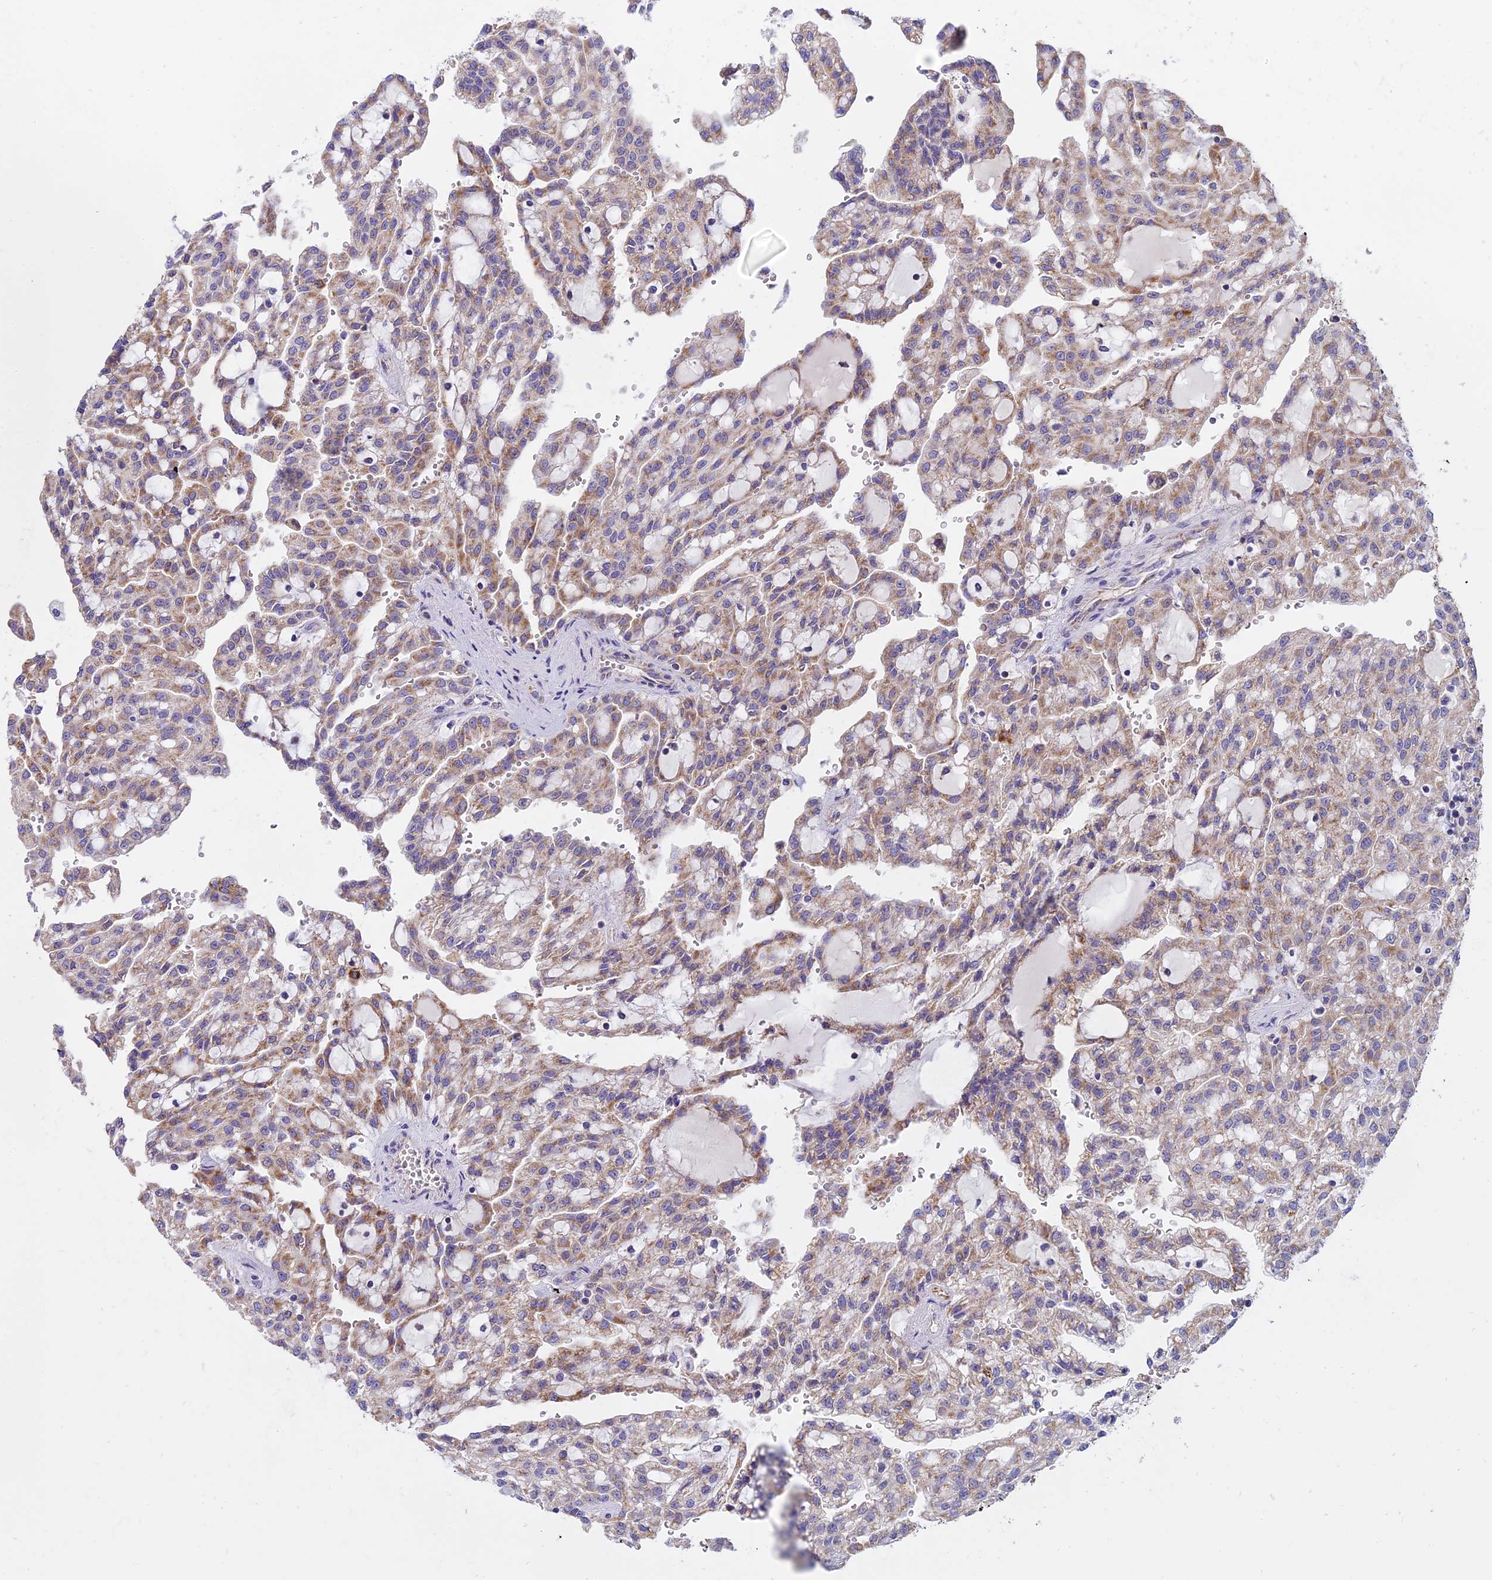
{"staining": {"intensity": "moderate", "quantity": ">75%", "location": "cytoplasmic/membranous"}, "tissue": "renal cancer", "cell_type": "Tumor cells", "image_type": "cancer", "snomed": [{"axis": "morphology", "description": "Adenocarcinoma, NOS"}, {"axis": "topography", "description": "Kidney"}], "caption": "Immunohistochemistry image of neoplastic tissue: human adenocarcinoma (renal) stained using immunohistochemistry (IHC) shows medium levels of moderate protein expression localized specifically in the cytoplasmic/membranous of tumor cells, appearing as a cytoplasmic/membranous brown color.", "gene": "MRPS34", "patient": {"sex": "male", "age": 63}}